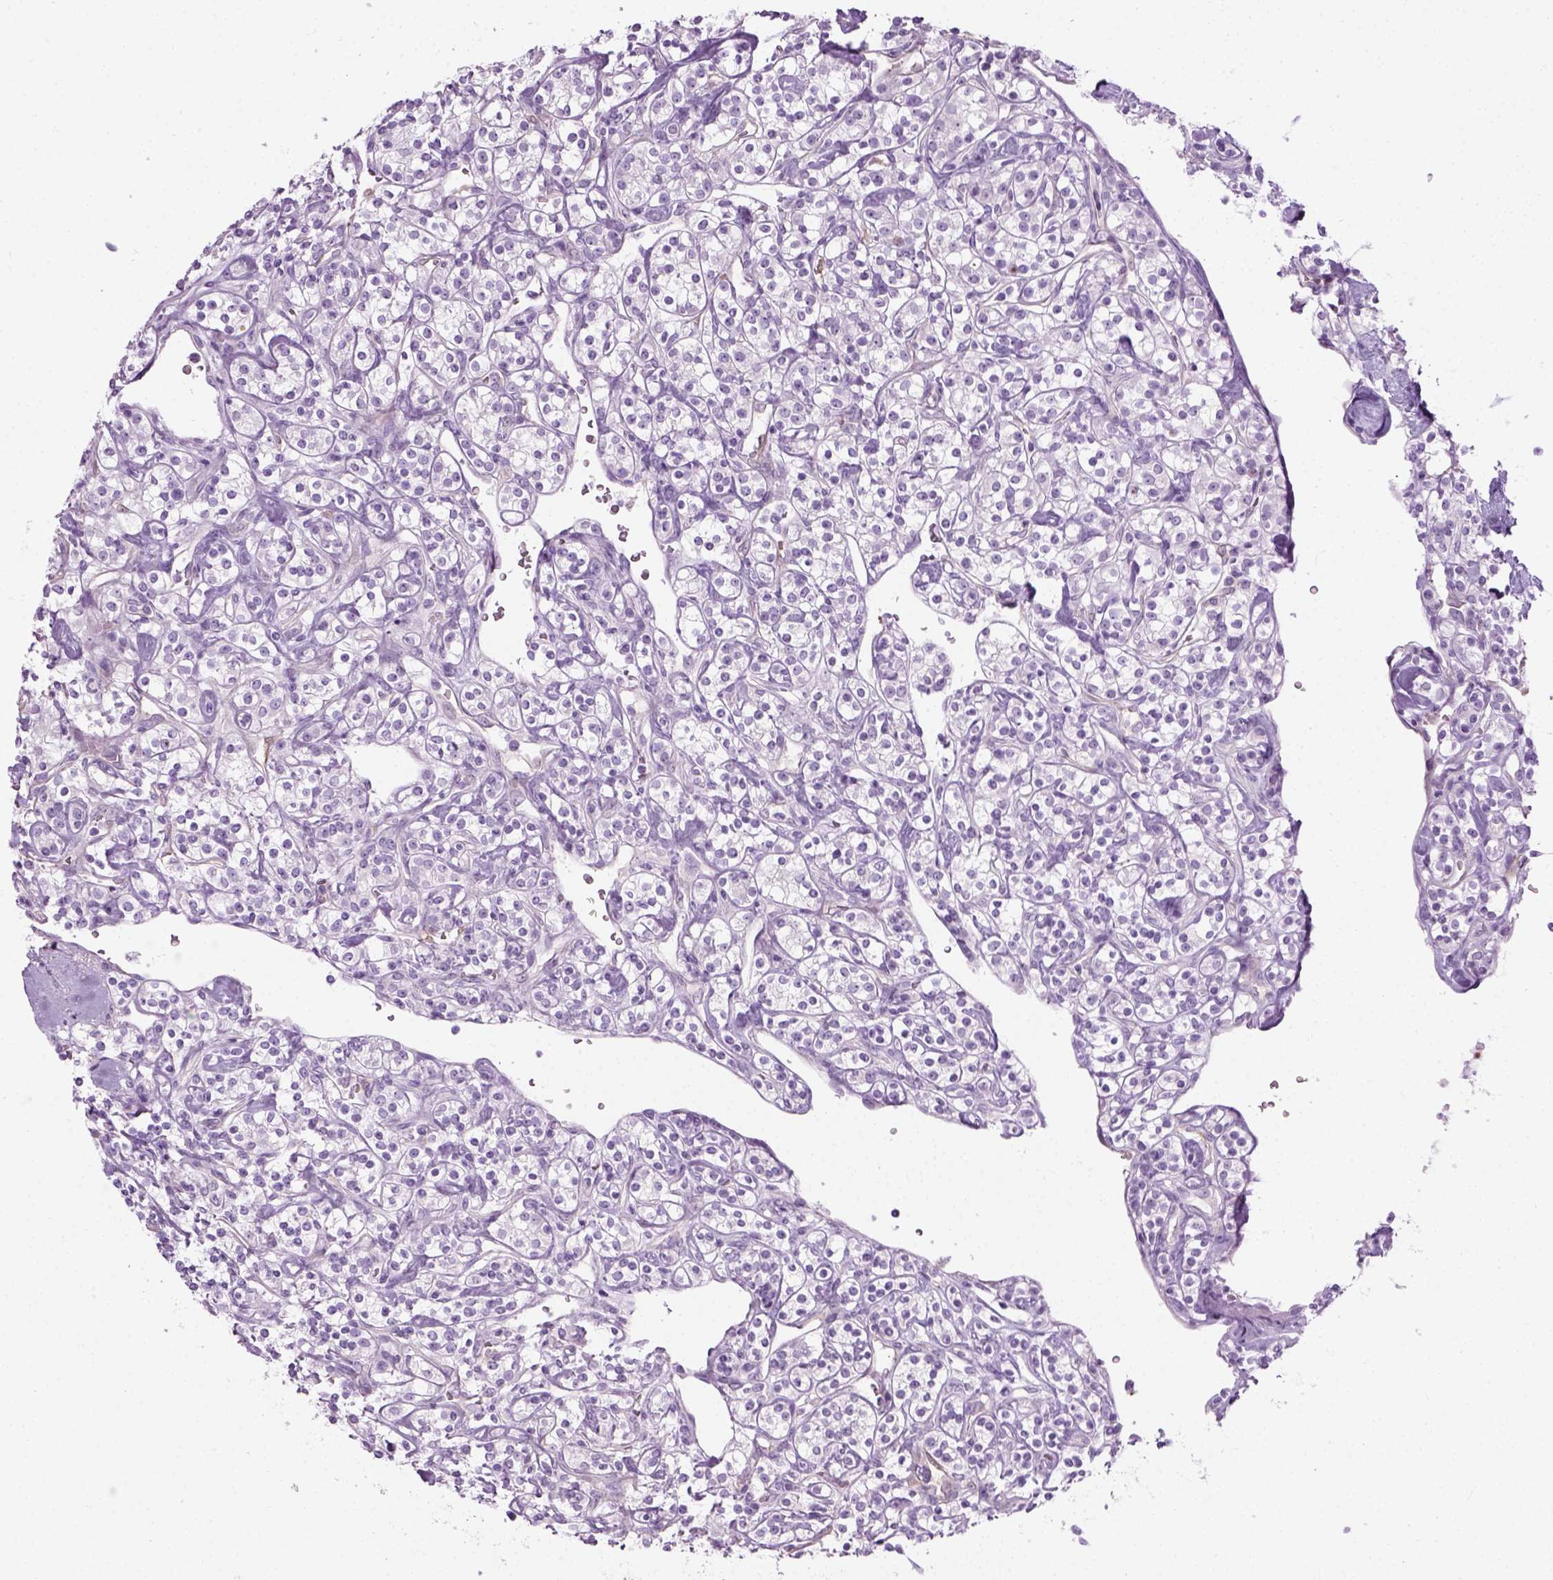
{"staining": {"intensity": "negative", "quantity": "none", "location": "none"}, "tissue": "renal cancer", "cell_type": "Tumor cells", "image_type": "cancer", "snomed": [{"axis": "morphology", "description": "Adenocarcinoma, NOS"}, {"axis": "topography", "description": "Kidney"}], "caption": "Immunohistochemistry (IHC) photomicrograph of human renal cancer (adenocarcinoma) stained for a protein (brown), which demonstrates no staining in tumor cells.", "gene": "CIBAR2", "patient": {"sex": "male", "age": 77}}